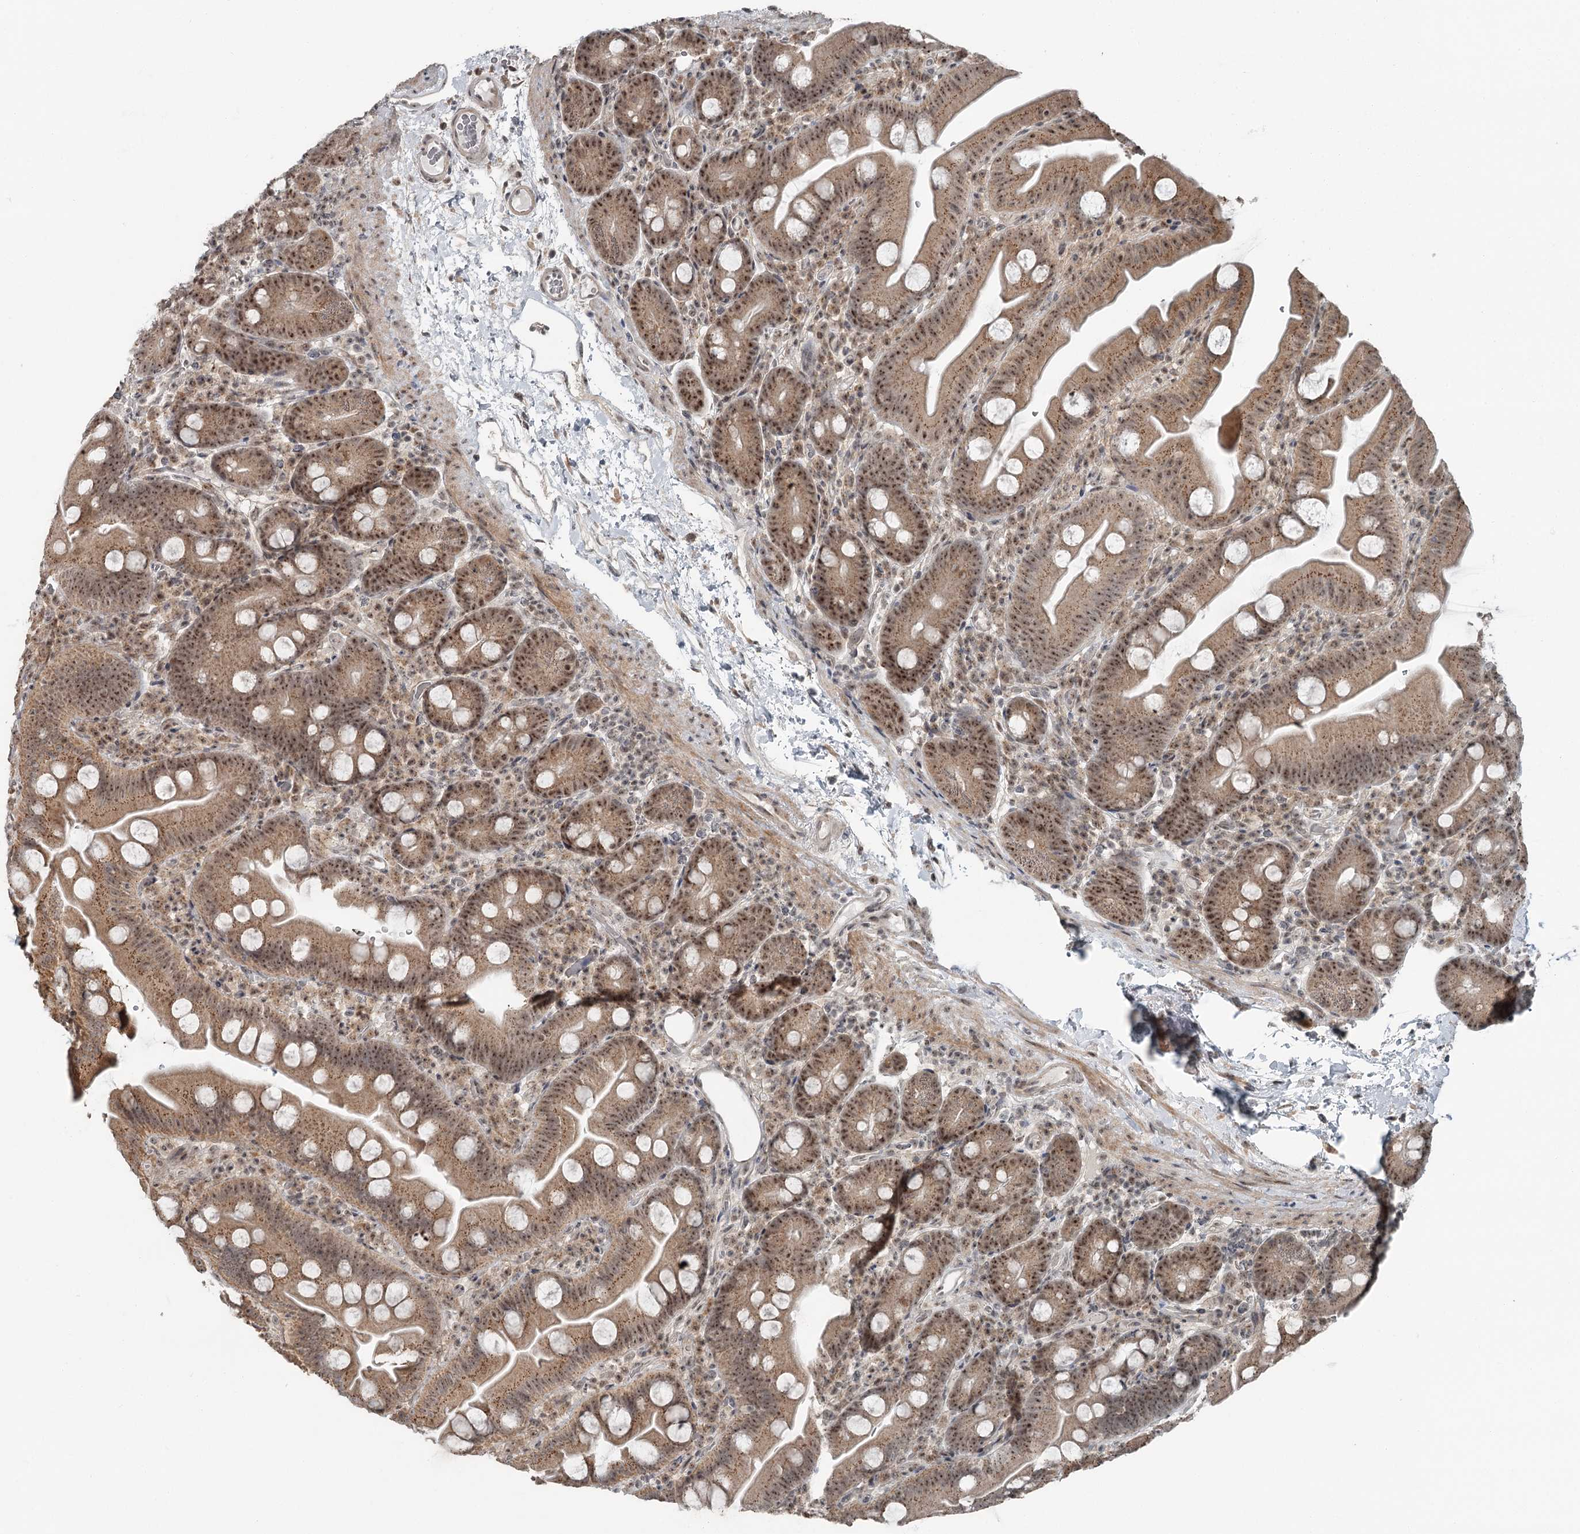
{"staining": {"intensity": "moderate", "quantity": ">75%", "location": "cytoplasmic/membranous,nuclear"}, "tissue": "small intestine", "cell_type": "Glandular cells", "image_type": "normal", "snomed": [{"axis": "morphology", "description": "Normal tissue, NOS"}, {"axis": "topography", "description": "Small intestine"}], "caption": "Benign small intestine demonstrates moderate cytoplasmic/membranous,nuclear expression in about >75% of glandular cells (DAB IHC with brightfield microscopy, high magnification)..", "gene": "EXOSC1", "patient": {"sex": "female", "age": 68}}